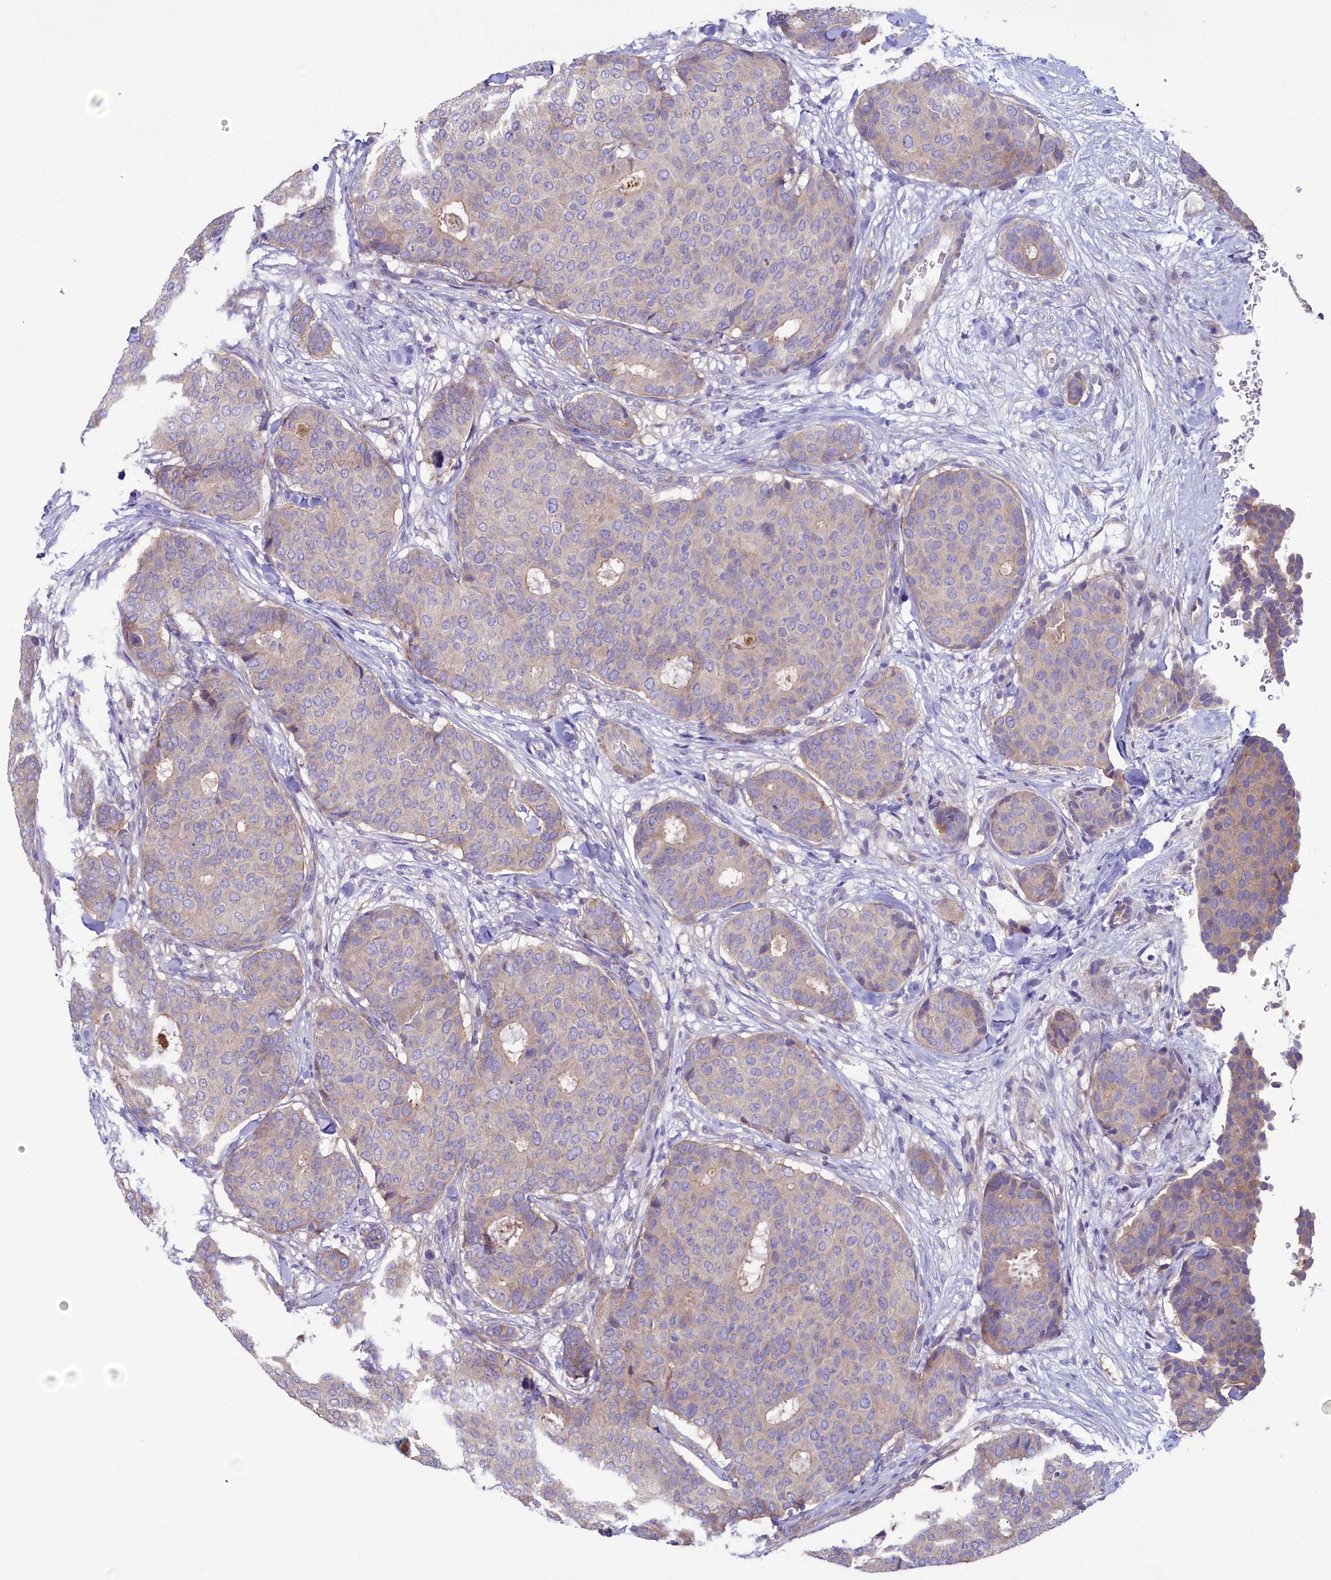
{"staining": {"intensity": "weak", "quantity": "<25%", "location": "cytoplasmic/membranous"}, "tissue": "breast cancer", "cell_type": "Tumor cells", "image_type": "cancer", "snomed": [{"axis": "morphology", "description": "Duct carcinoma"}, {"axis": "topography", "description": "Breast"}], "caption": "Immunohistochemistry micrograph of neoplastic tissue: breast invasive ductal carcinoma stained with DAB exhibits no significant protein expression in tumor cells.", "gene": "KRBOX5", "patient": {"sex": "female", "age": 75}}